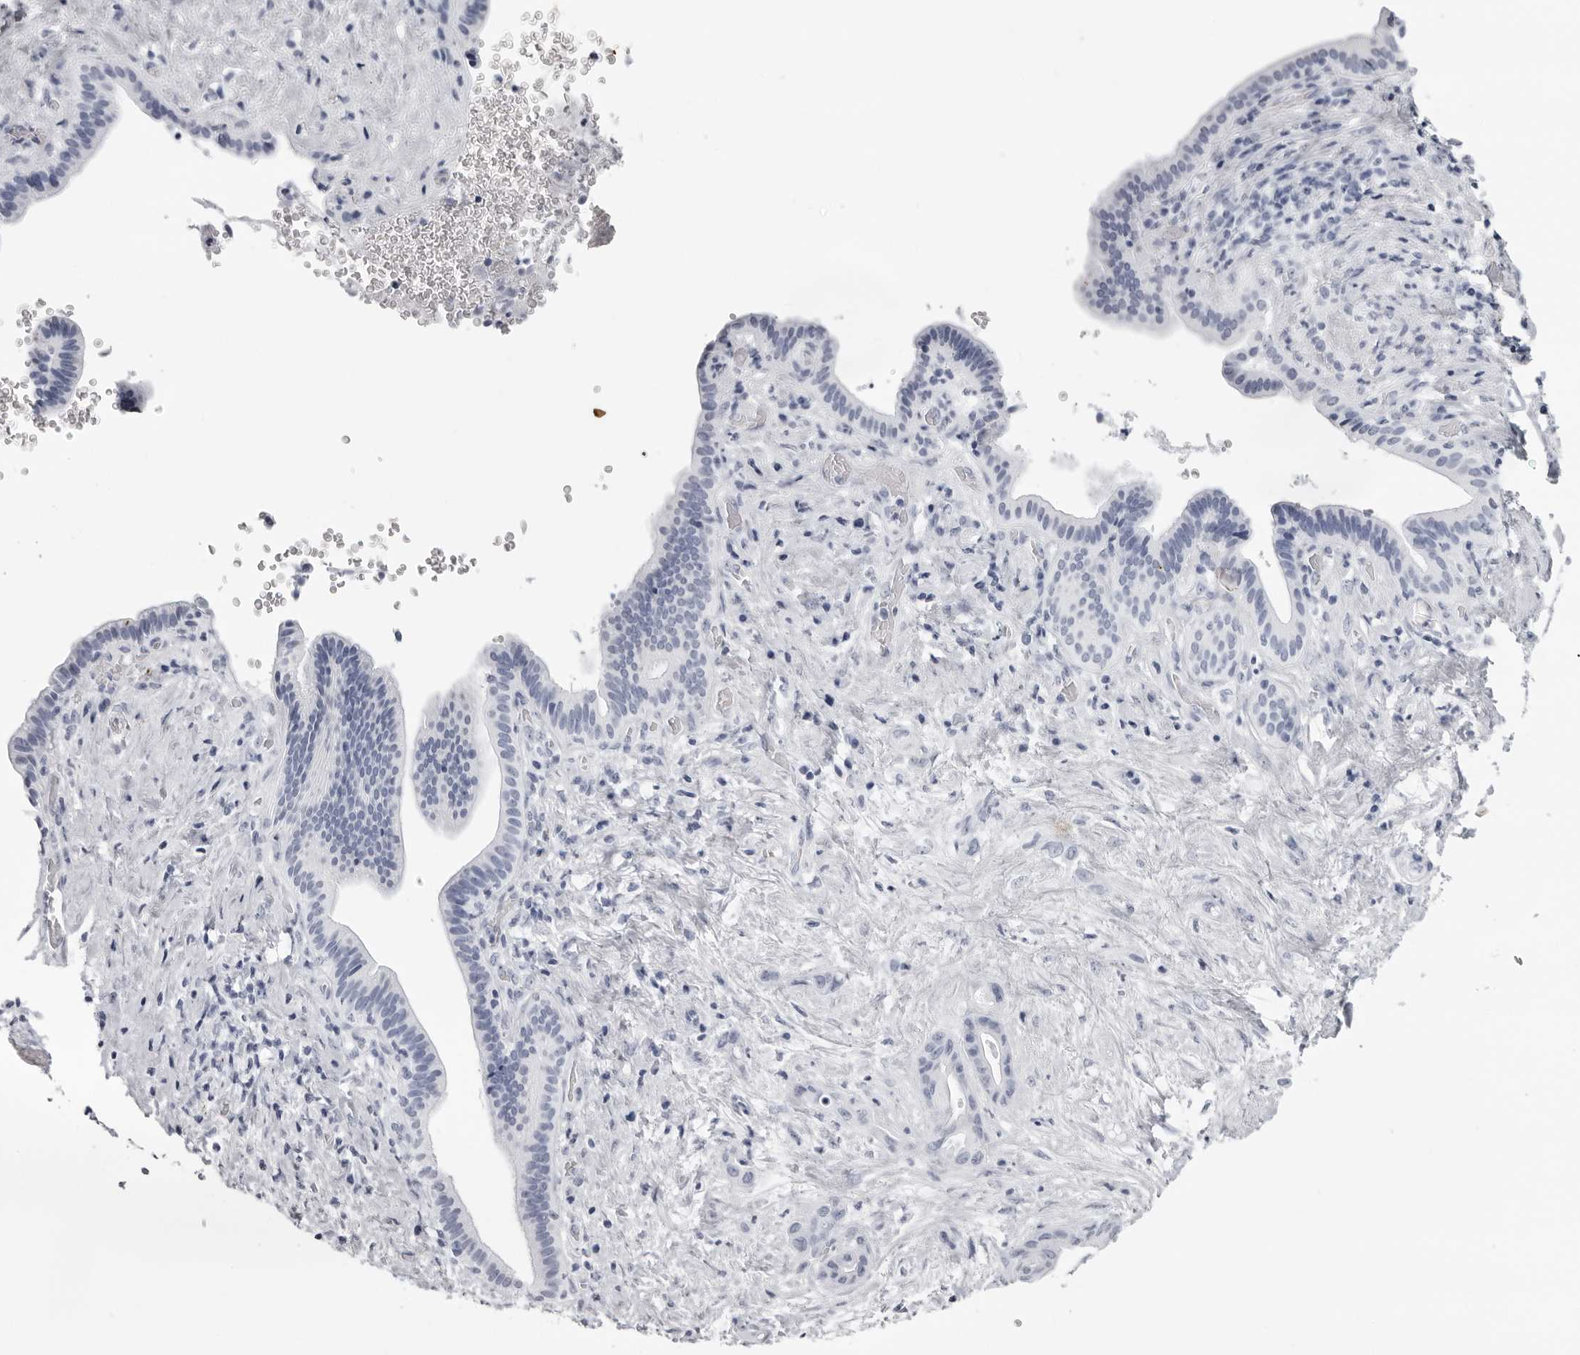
{"staining": {"intensity": "negative", "quantity": "none", "location": "none"}, "tissue": "liver cancer", "cell_type": "Tumor cells", "image_type": "cancer", "snomed": [{"axis": "morphology", "description": "Cholangiocarcinoma"}, {"axis": "topography", "description": "Liver"}], "caption": "This is an IHC image of liver cancer. There is no staining in tumor cells.", "gene": "KLK9", "patient": {"sex": "female", "age": 68}}